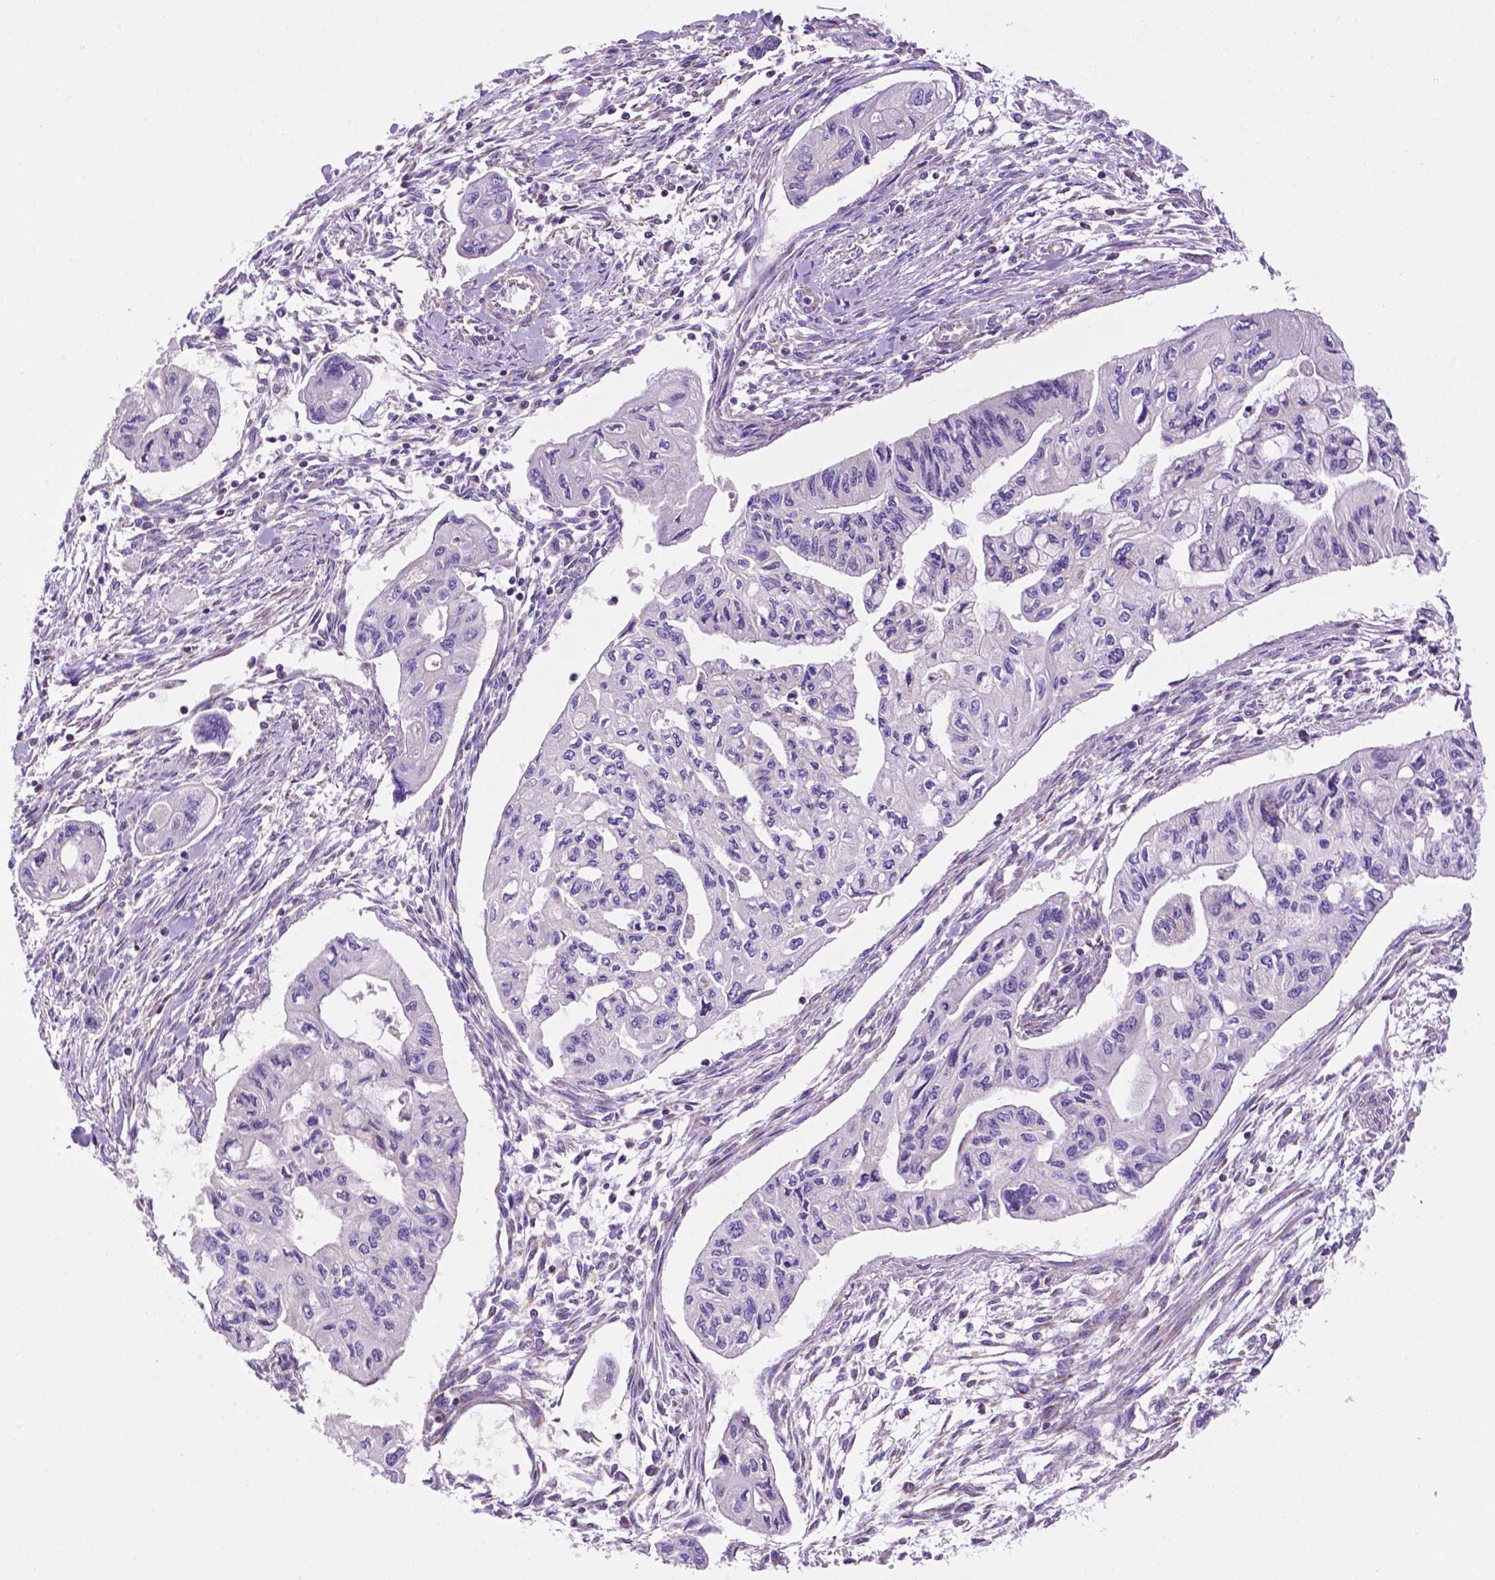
{"staining": {"intensity": "negative", "quantity": "none", "location": "none"}, "tissue": "pancreatic cancer", "cell_type": "Tumor cells", "image_type": "cancer", "snomed": [{"axis": "morphology", "description": "Adenocarcinoma, NOS"}, {"axis": "topography", "description": "Pancreas"}], "caption": "Immunohistochemistry photomicrograph of neoplastic tissue: pancreatic adenocarcinoma stained with DAB (3,3'-diaminobenzidine) displays no significant protein staining in tumor cells. (Stains: DAB immunohistochemistry with hematoxylin counter stain, Microscopy: brightfield microscopy at high magnification).", "gene": "PHYHIP", "patient": {"sex": "female", "age": 76}}